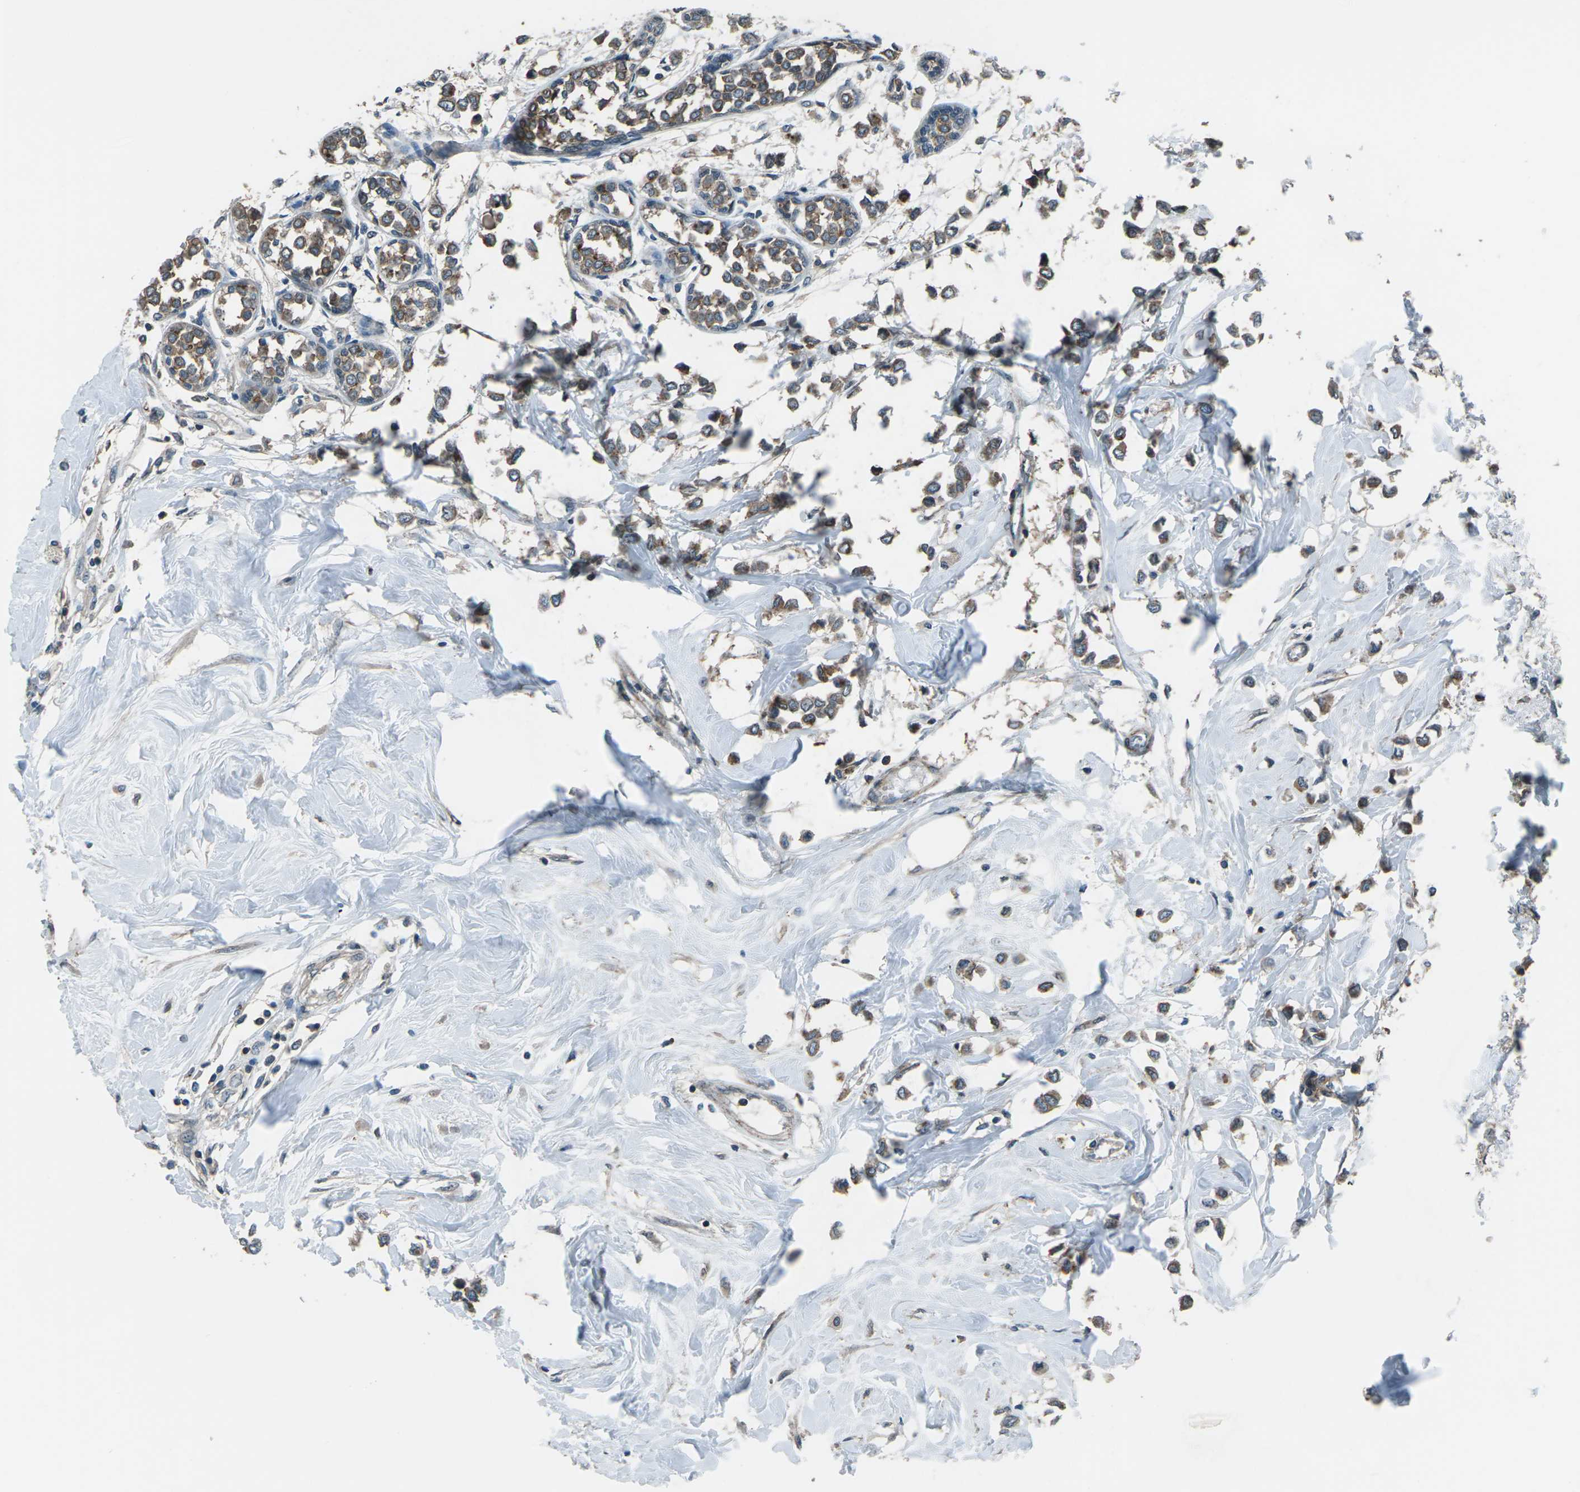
{"staining": {"intensity": "moderate", "quantity": ">75%", "location": "cytoplasmic/membranous"}, "tissue": "breast cancer", "cell_type": "Tumor cells", "image_type": "cancer", "snomed": [{"axis": "morphology", "description": "Lobular carcinoma"}, {"axis": "topography", "description": "Breast"}], "caption": "Breast cancer stained for a protein shows moderate cytoplasmic/membranous positivity in tumor cells.", "gene": "CMTM4", "patient": {"sex": "female", "age": 51}}